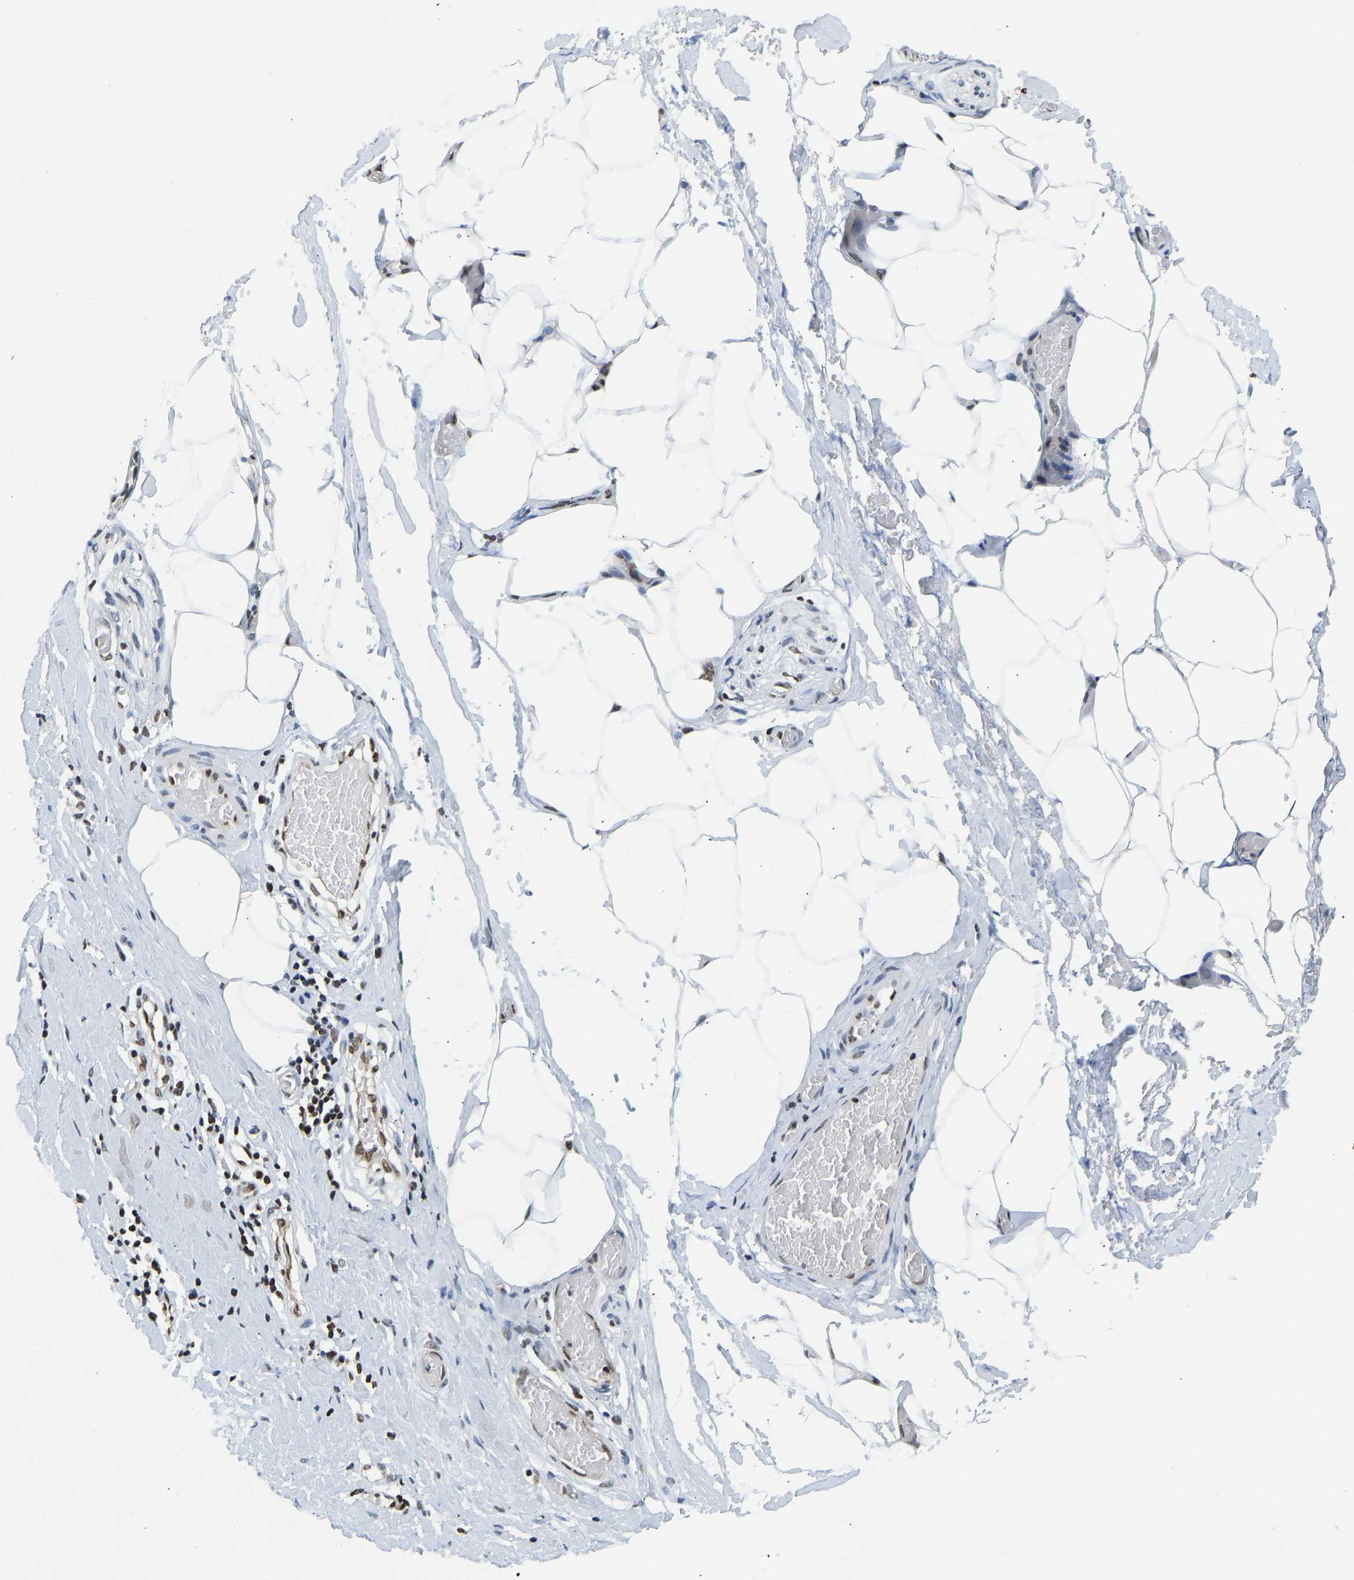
{"staining": {"intensity": "strong", "quantity": ">75%", "location": "nuclear"}, "tissue": "adipose tissue", "cell_type": "Adipocytes", "image_type": "normal", "snomed": [{"axis": "morphology", "description": "Normal tissue, NOS"}, {"axis": "morphology", "description": "Adenocarcinoma, NOS"}, {"axis": "topography", "description": "Colon"}, {"axis": "topography", "description": "Peripheral nerve tissue"}], "caption": "Adipose tissue was stained to show a protein in brown. There is high levels of strong nuclear positivity in about >75% of adipocytes.", "gene": "ZSCAN20", "patient": {"sex": "male", "age": 14}}